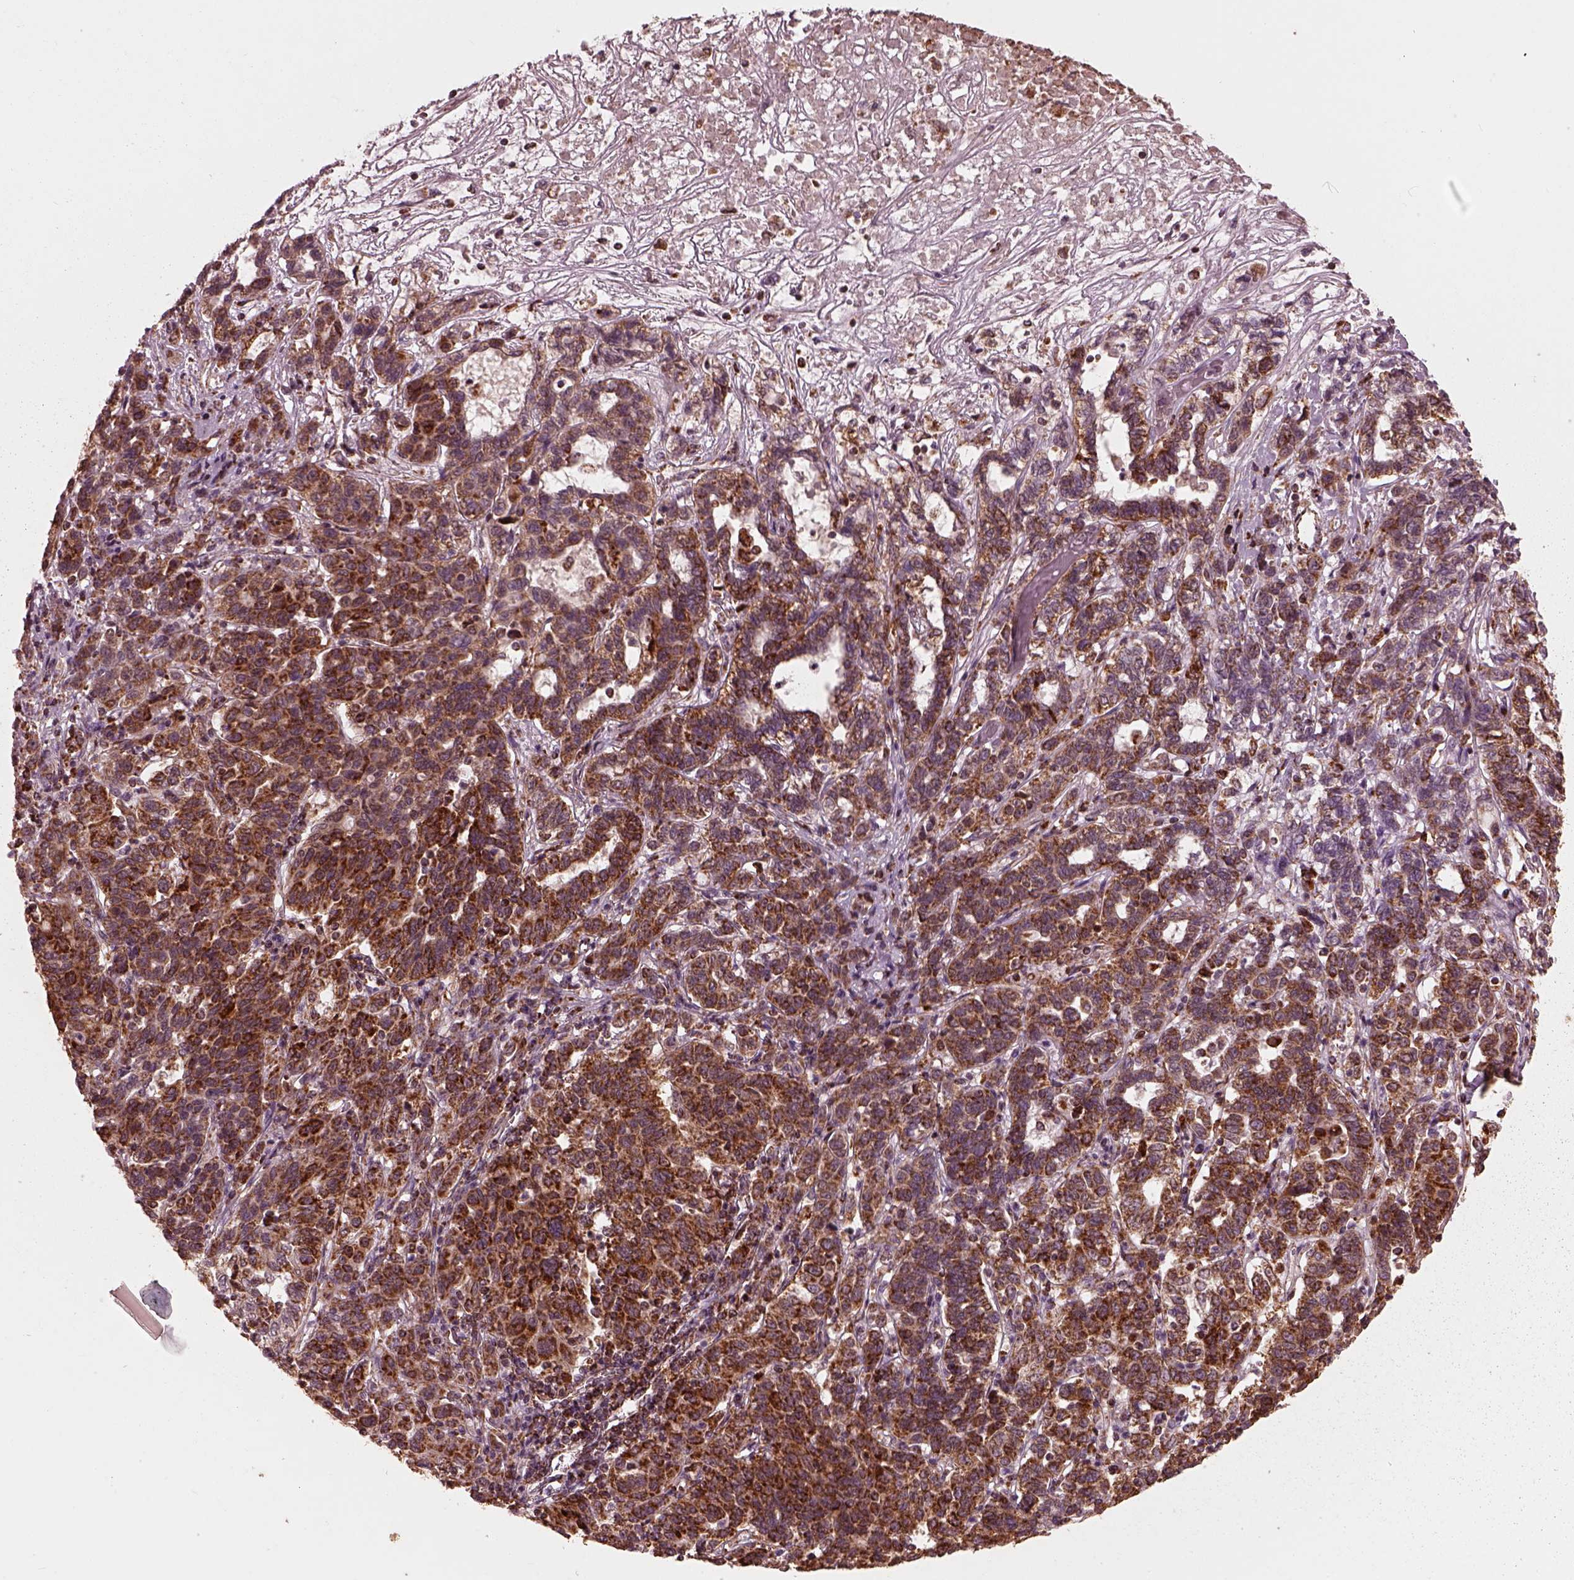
{"staining": {"intensity": "strong", "quantity": ">75%", "location": "cytoplasmic/membranous"}, "tissue": "liver cancer", "cell_type": "Tumor cells", "image_type": "cancer", "snomed": [{"axis": "morphology", "description": "Adenocarcinoma, NOS"}, {"axis": "morphology", "description": "Cholangiocarcinoma"}, {"axis": "topography", "description": "Liver"}], "caption": "Human liver cancer (adenocarcinoma) stained with a brown dye shows strong cytoplasmic/membranous positive staining in approximately >75% of tumor cells.", "gene": "NDUFB10", "patient": {"sex": "male", "age": 64}}